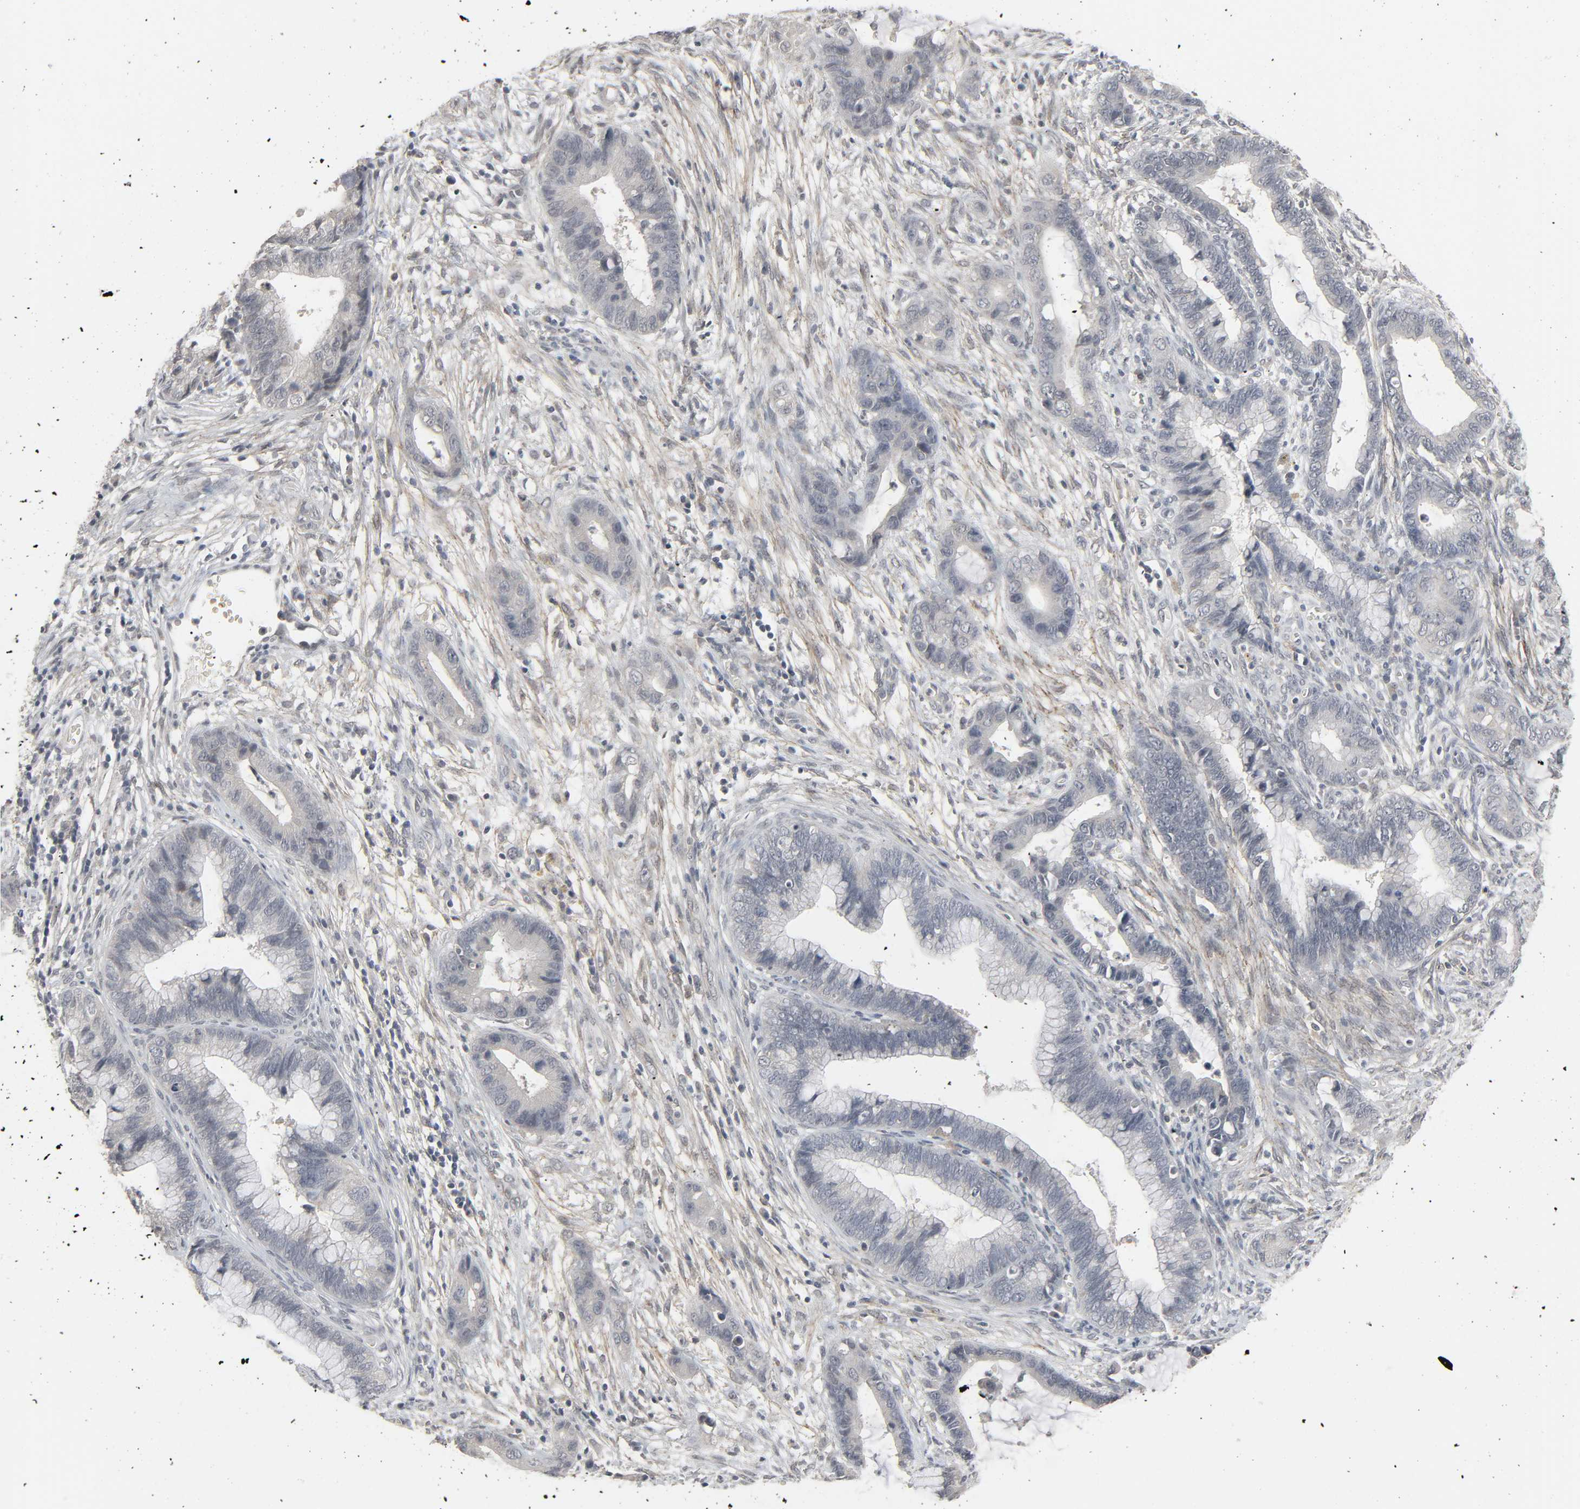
{"staining": {"intensity": "negative", "quantity": "none", "location": "none"}, "tissue": "cervical cancer", "cell_type": "Tumor cells", "image_type": "cancer", "snomed": [{"axis": "morphology", "description": "Adenocarcinoma, NOS"}, {"axis": "topography", "description": "Cervix"}], "caption": "Cervical adenocarcinoma was stained to show a protein in brown. There is no significant expression in tumor cells.", "gene": "ZNF222", "patient": {"sex": "female", "age": 44}}